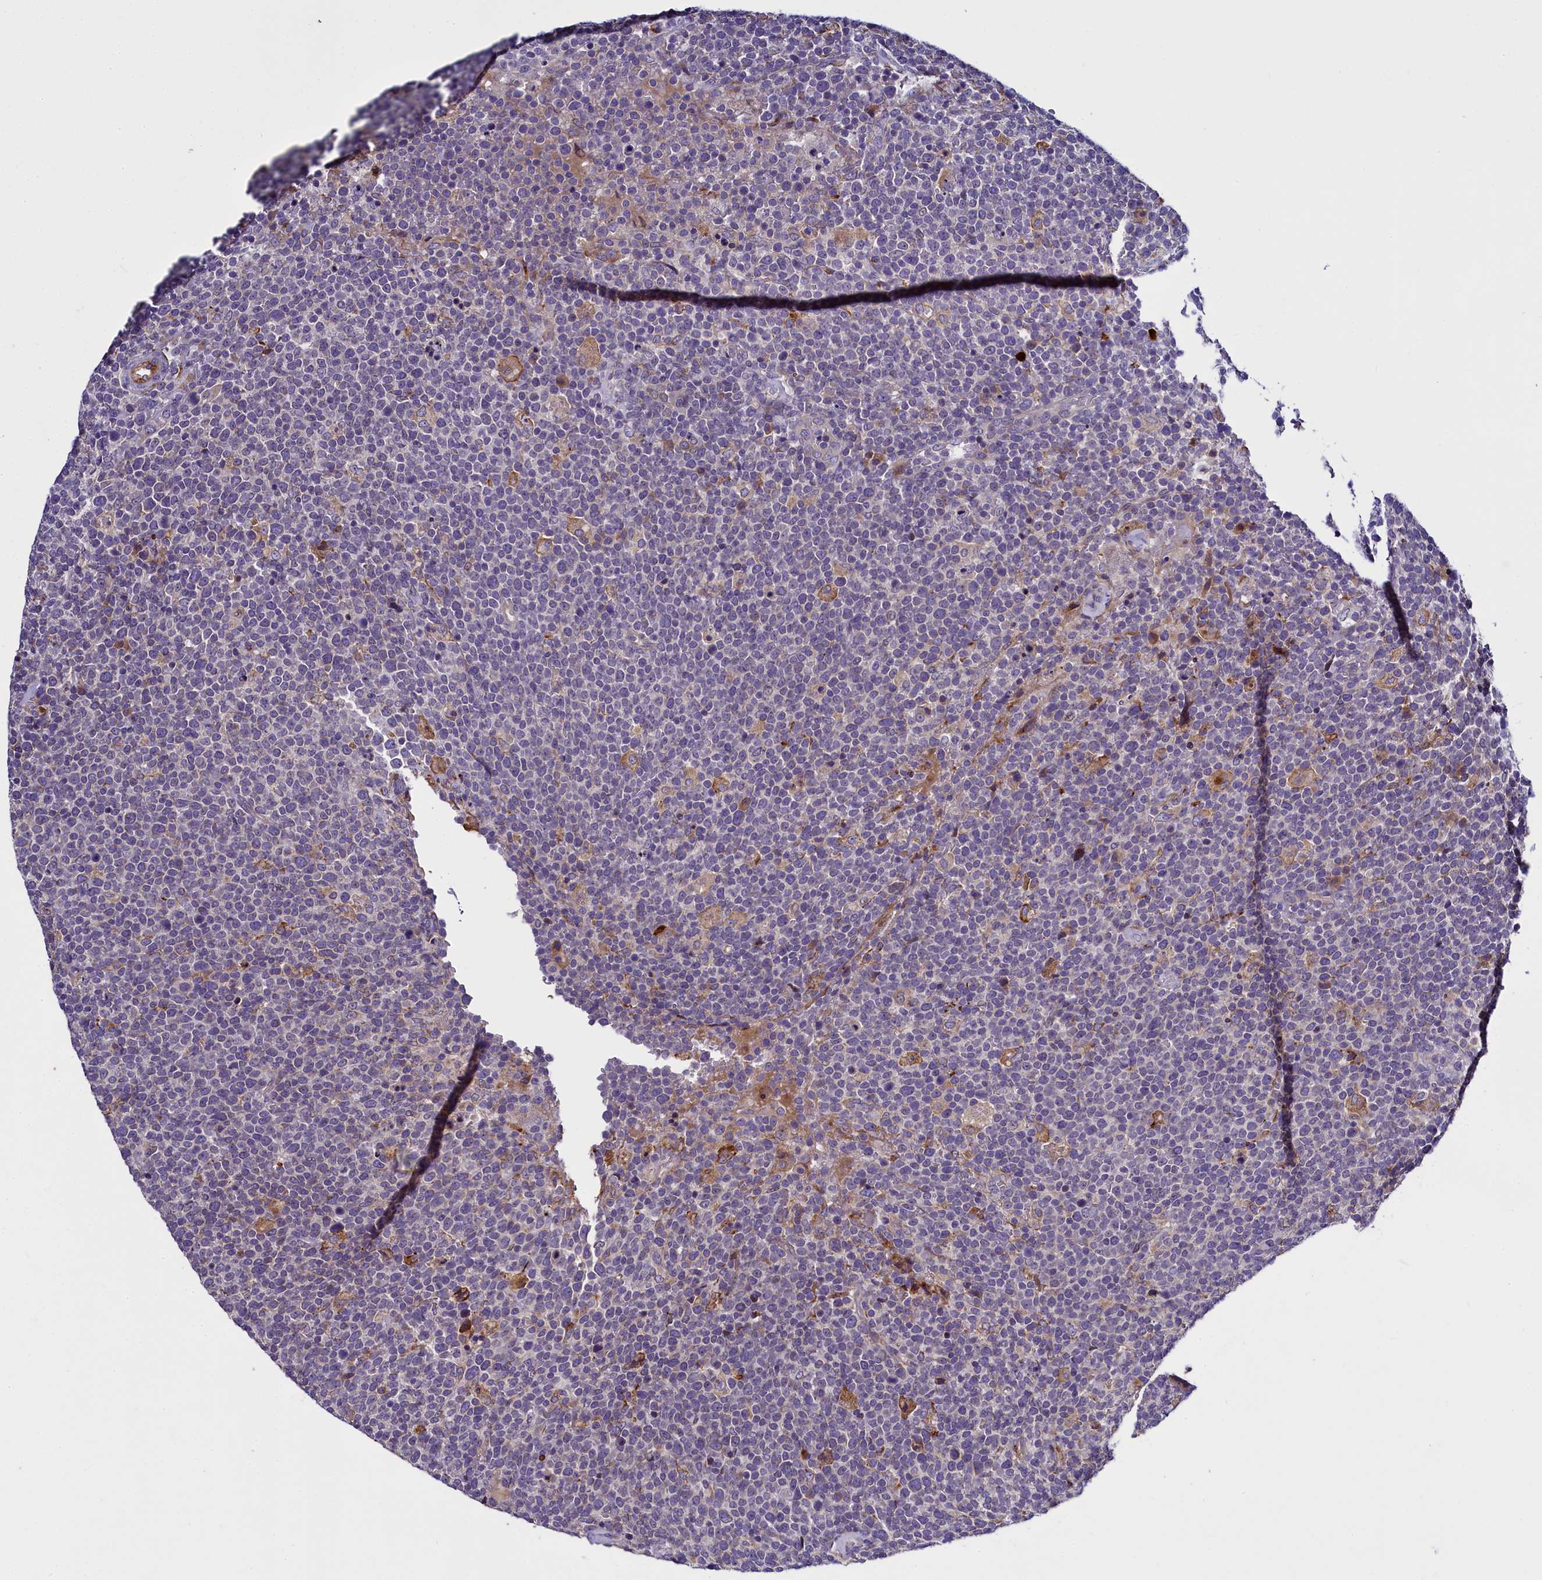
{"staining": {"intensity": "negative", "quantity": "none", "location": "none"}, "tissue": "lymphoma", "cell_type": "Tumor cells", "image_type": "cancer", "snomed": [{"axis": "morphology", "description": "Malignant lymphoma, non-Hodgkin's type, High grade"}, {"axis": "topography", "description": "Lymph node"}], "caption": "Protein analysis of malignant lymphoma, non-Hodgkin's type (high-grade) reveals no significant staining in tumor cells.", "gene": "MRC2", "patient": {"sex": "male", "age": 61}}